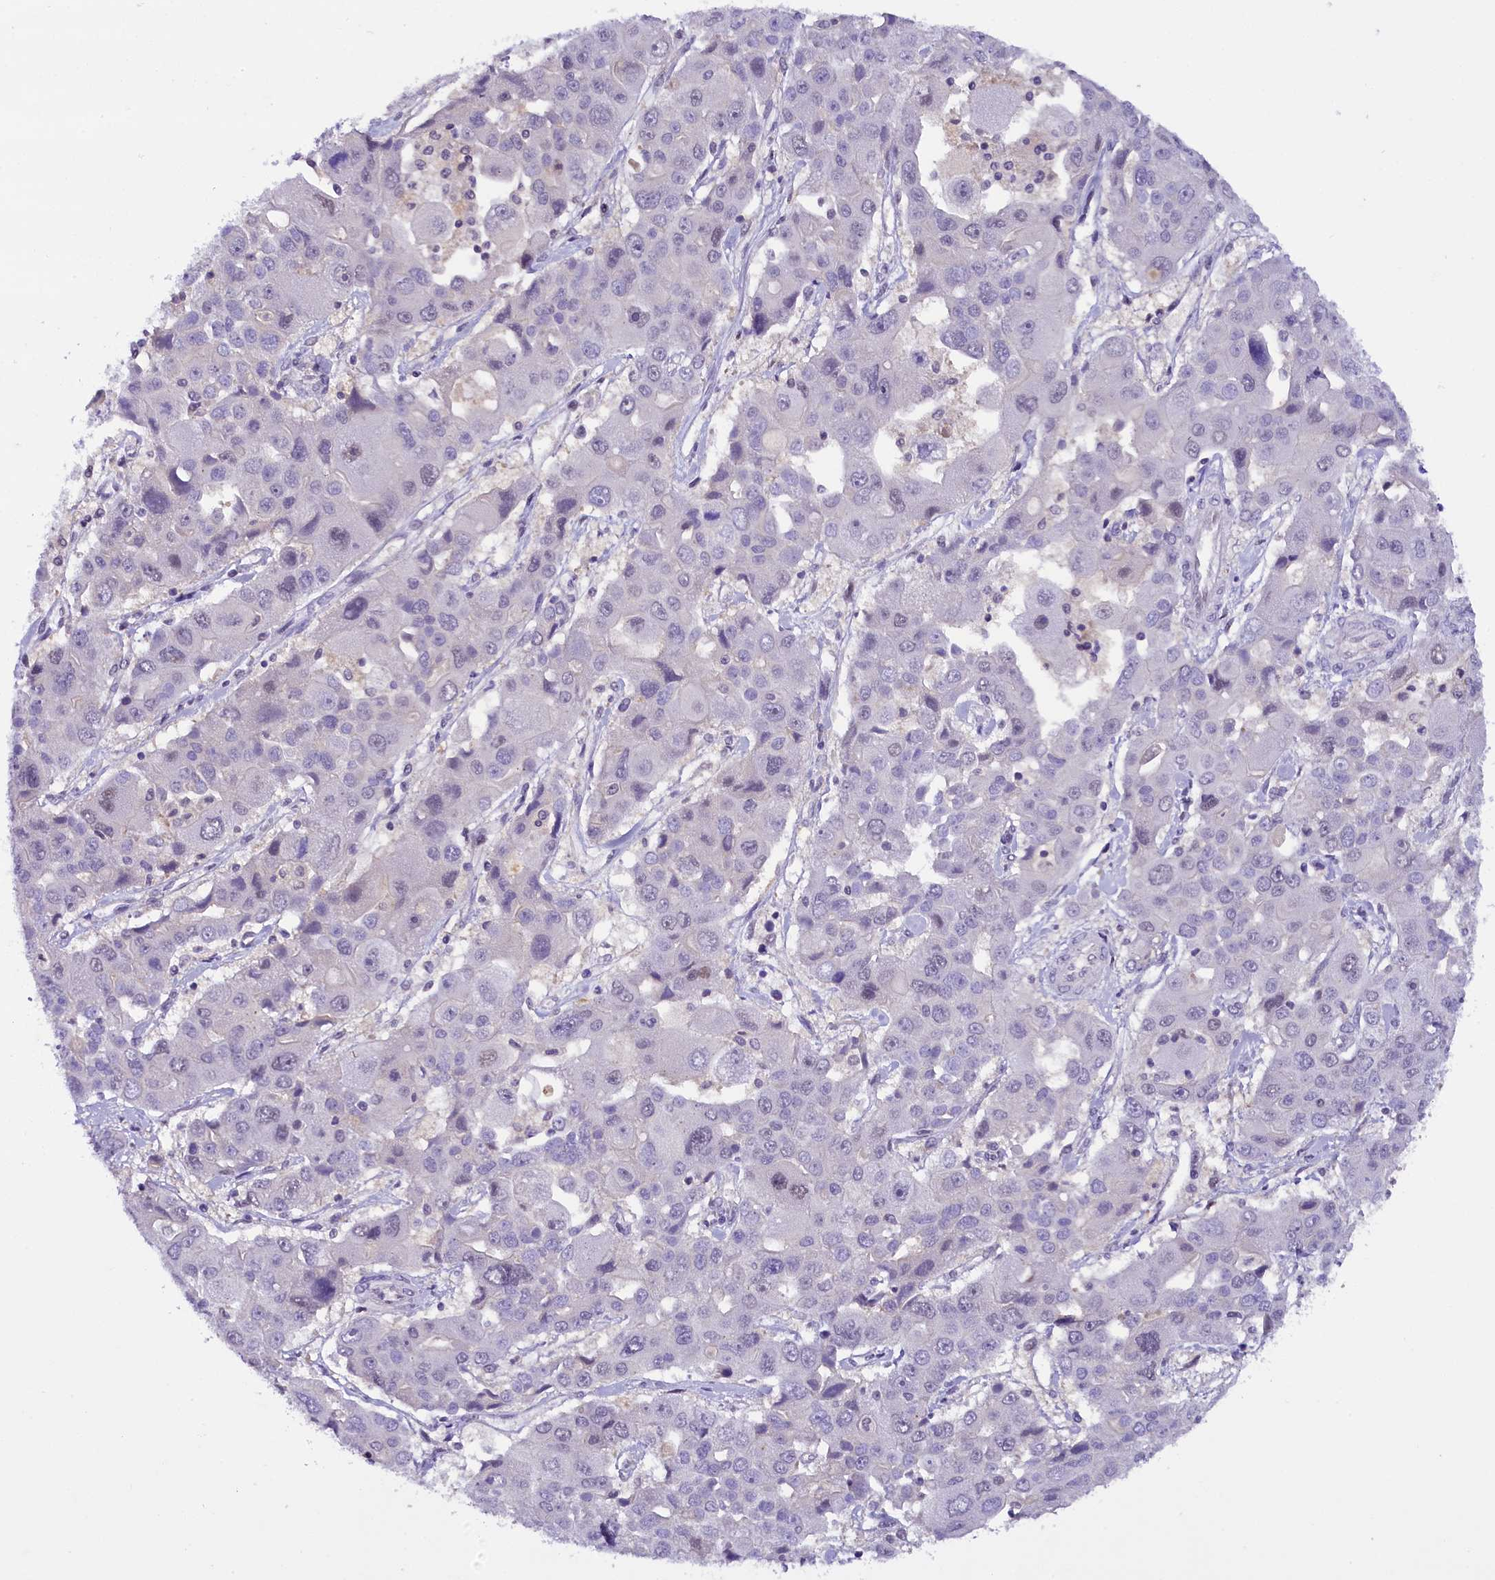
{"staining": {"intensity": "negative", "quantity": "none", "location": "none"}, "tissue": "liver cancer", "cell_type": "Tumor cells", "image_type": "cancer", "snomed": [{"axis": "morphology", "description": "Cholangiocarcinoma"}, {"axis": "topography", "description": "Liver"}], "caption": "Tumor cells are negative for brown protein staining in liver cancer.", "gene": "IQCN", "patient": {"sex": "male", "age": 67}}